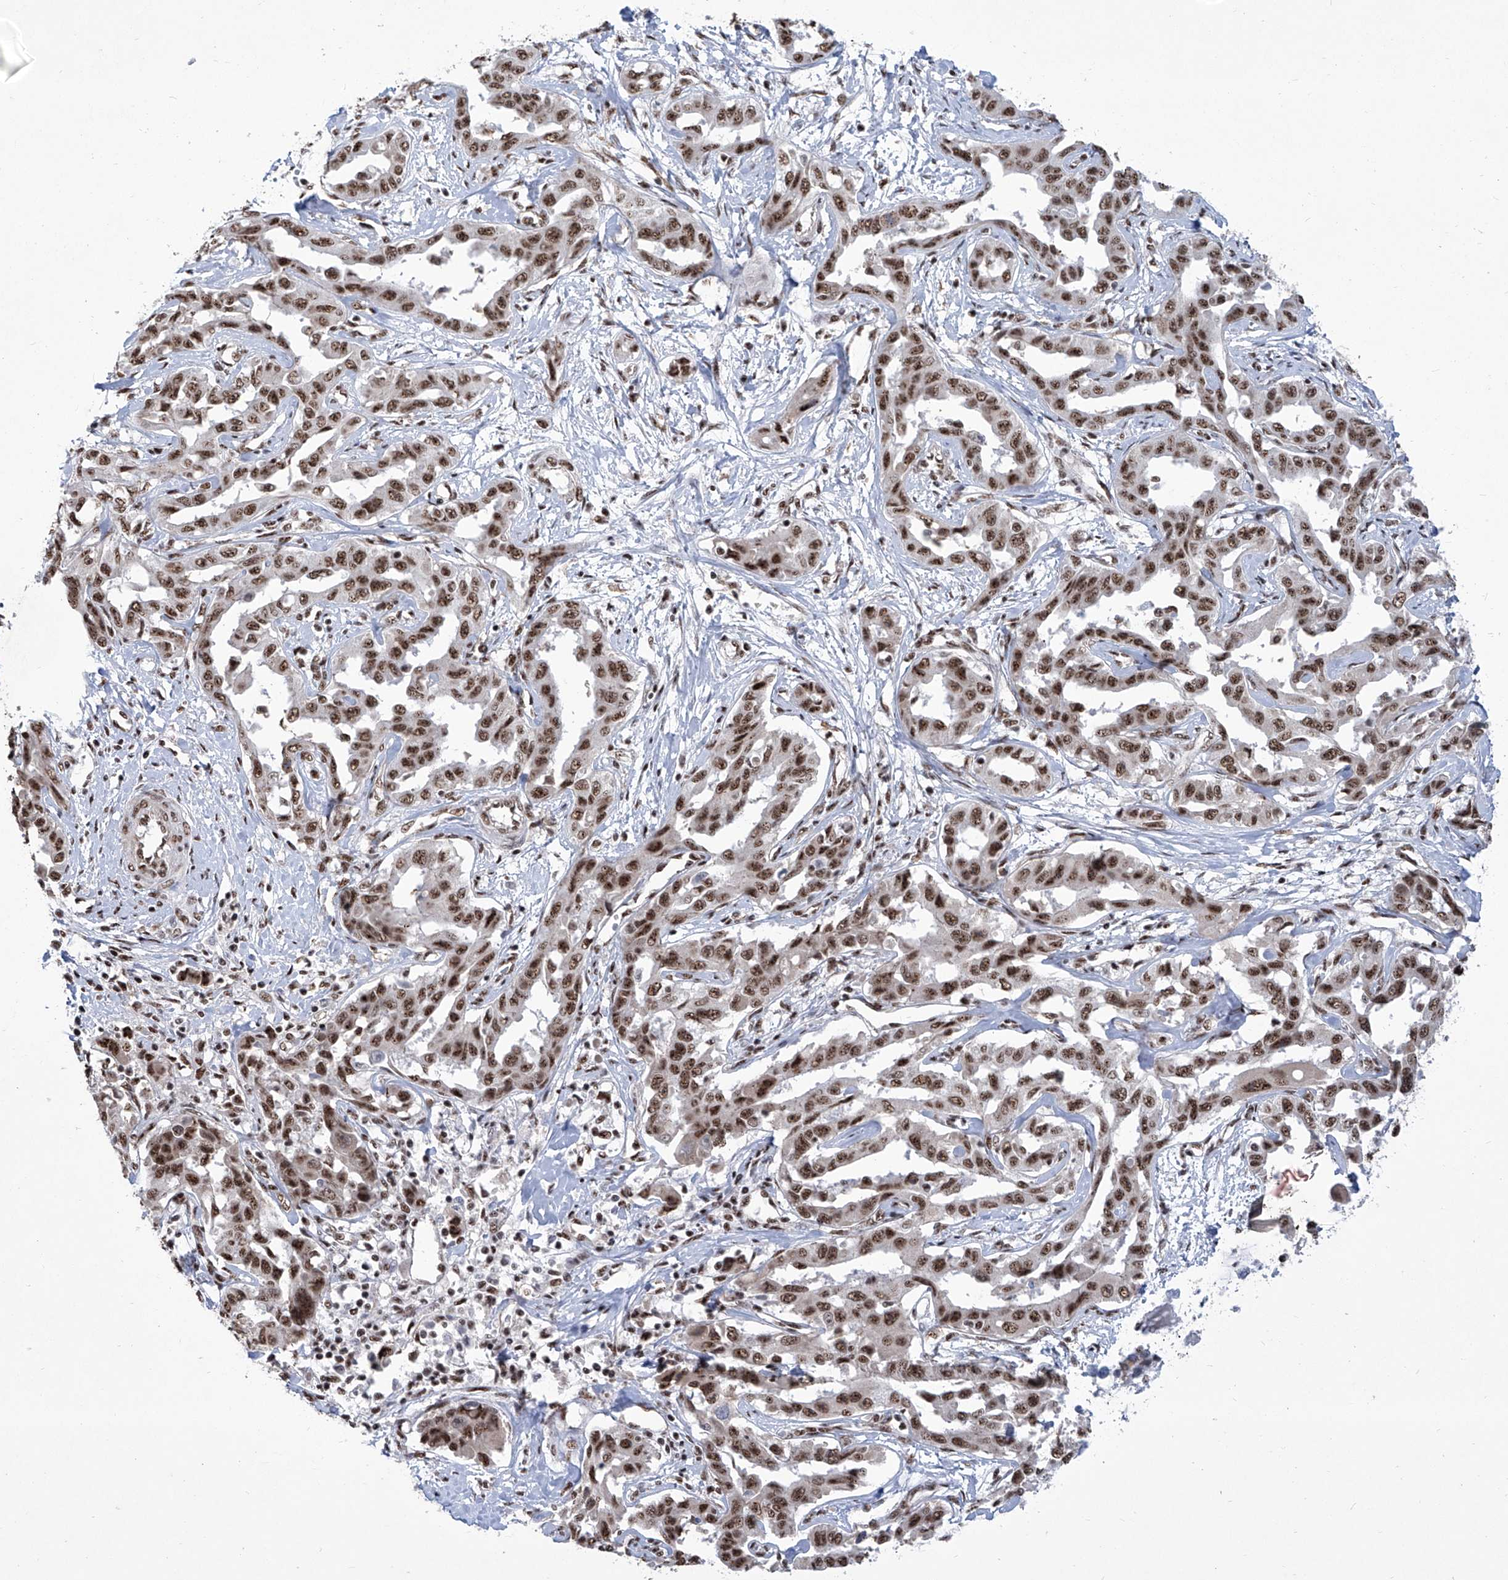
{"staining": {"intensity": "strong", "quantity": ">75%", "location": "nuclear"}, "tissue": "liver cancer", "cell_type": "Tumor cells", "image_type": "cancer", "snomed": [{"axis": "morphology", "description": "Cholangiocarcinoma"}, {"axis": "topography", "description": "Liver"}], "caption": "A micrograph showing strong nuclear staining in approximately >75% of tumor cells in cholangiocarcinoma (liver), as visualized by brown immunohistochemical staining.", "gene": "FBXL4", "patient": {"sex": "male", "age": 59}}